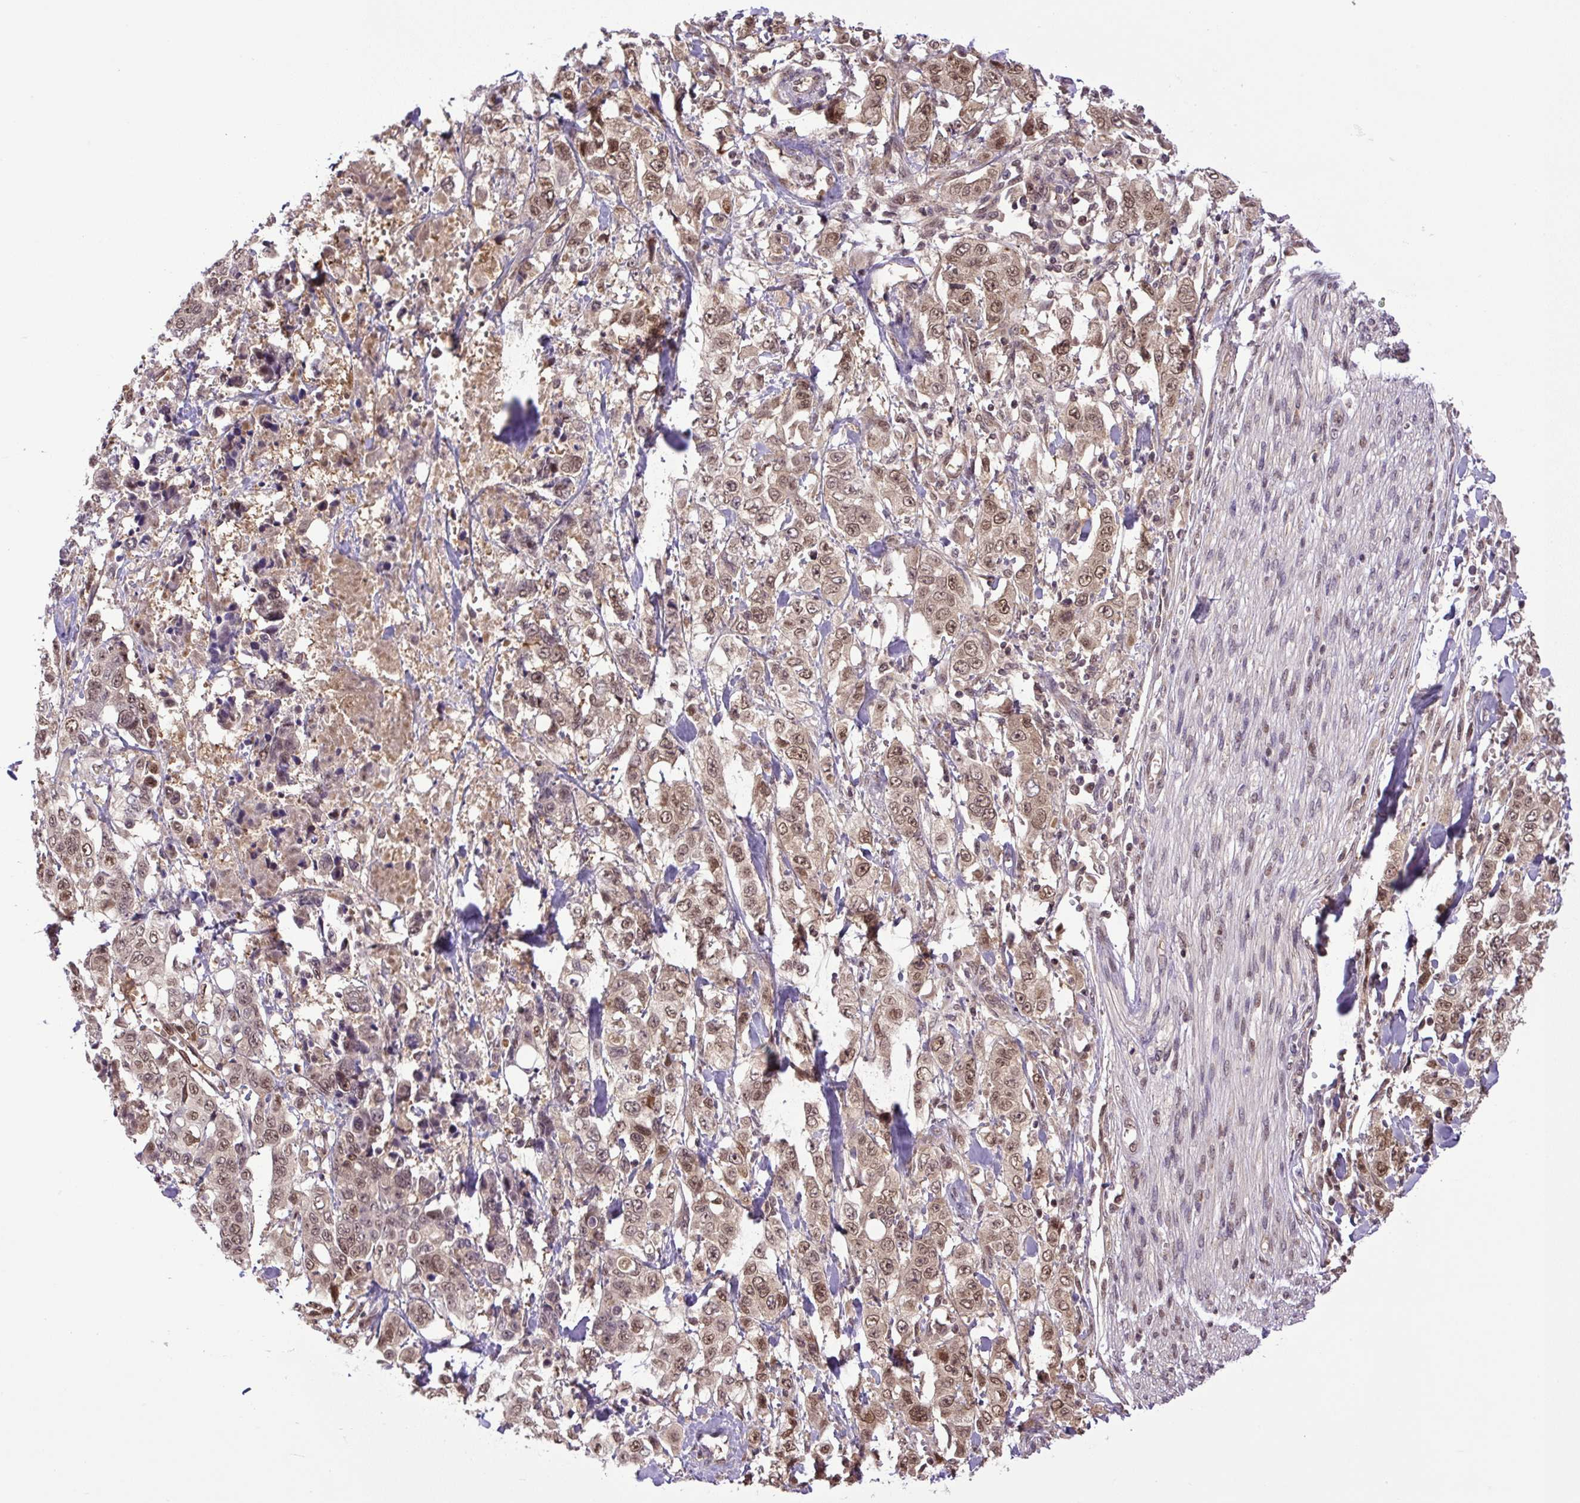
{"staining": {"intensity": "moderate", "quantity": ">75%", "location": "nuclear"}, "tissue": "stomach cancer", "cell_type": "Tumor cells", "image_type": "cancer", "snomed": [{"axis": "morphology", "description": "Adenocarcinoma, NOS"}, {"axis": "topography", "description": "Stomach, upper"}], "caption": "This histopathology image displays immunohistochemistry staining of stomach adenocarcinoma, with medium moderate nuclear expression in approximately >75% of tumor cells.", "gene": "SGTA", "patient": {"sex": "male", "age": 62}}